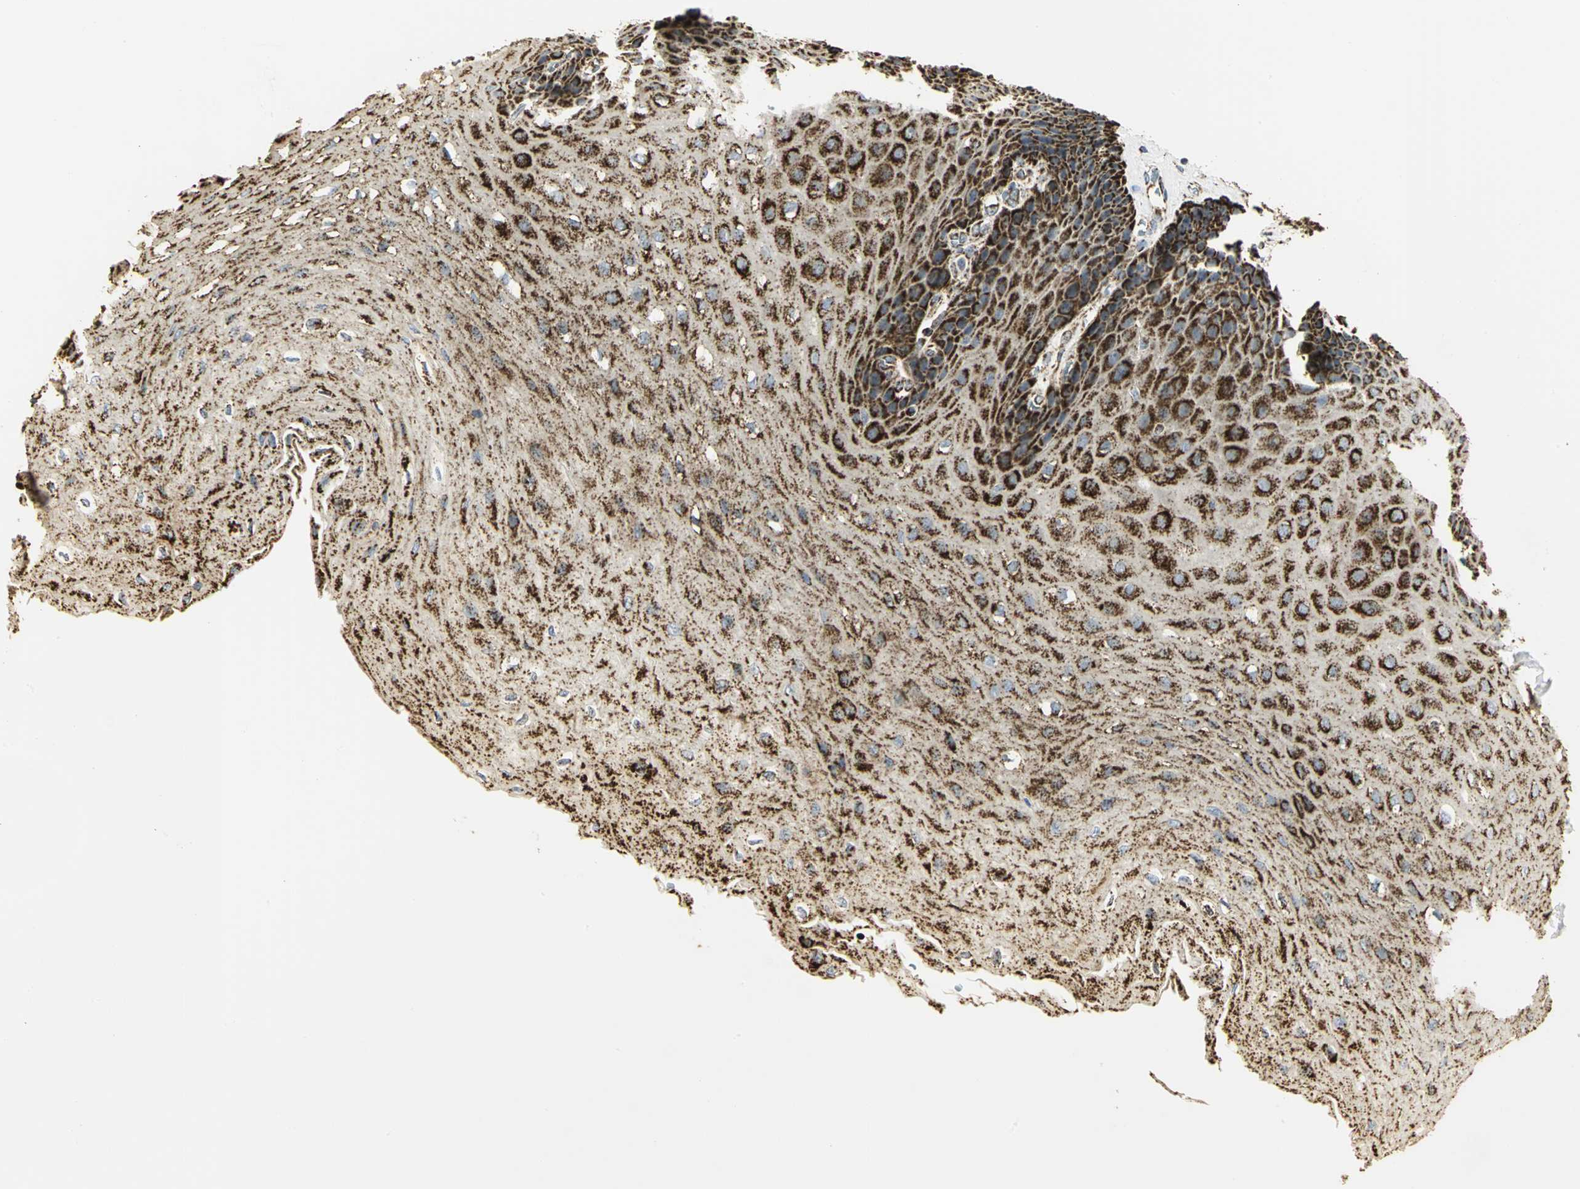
{"staining": {"intensity": "strong", "quantity": ">75%", "location": "cytoplasmic/membranous"}, "tissue": "esophagus", "cell_type": "Squamous epithelial cells", "image_type": "normal", "snomed": [{"axis": "morphology", "description": "Normal tissue, NOS"}, {"axis": "topography", "description": "Esophagus"}], "caption": "The micrograph reveals staining of normal esophagus, revealing strong cytoplasmic/membranous protein staining (brown color) within squamous epithelial cells.", "gene": "VDAC1", "patient": {"sex": "female", "age": 72}}